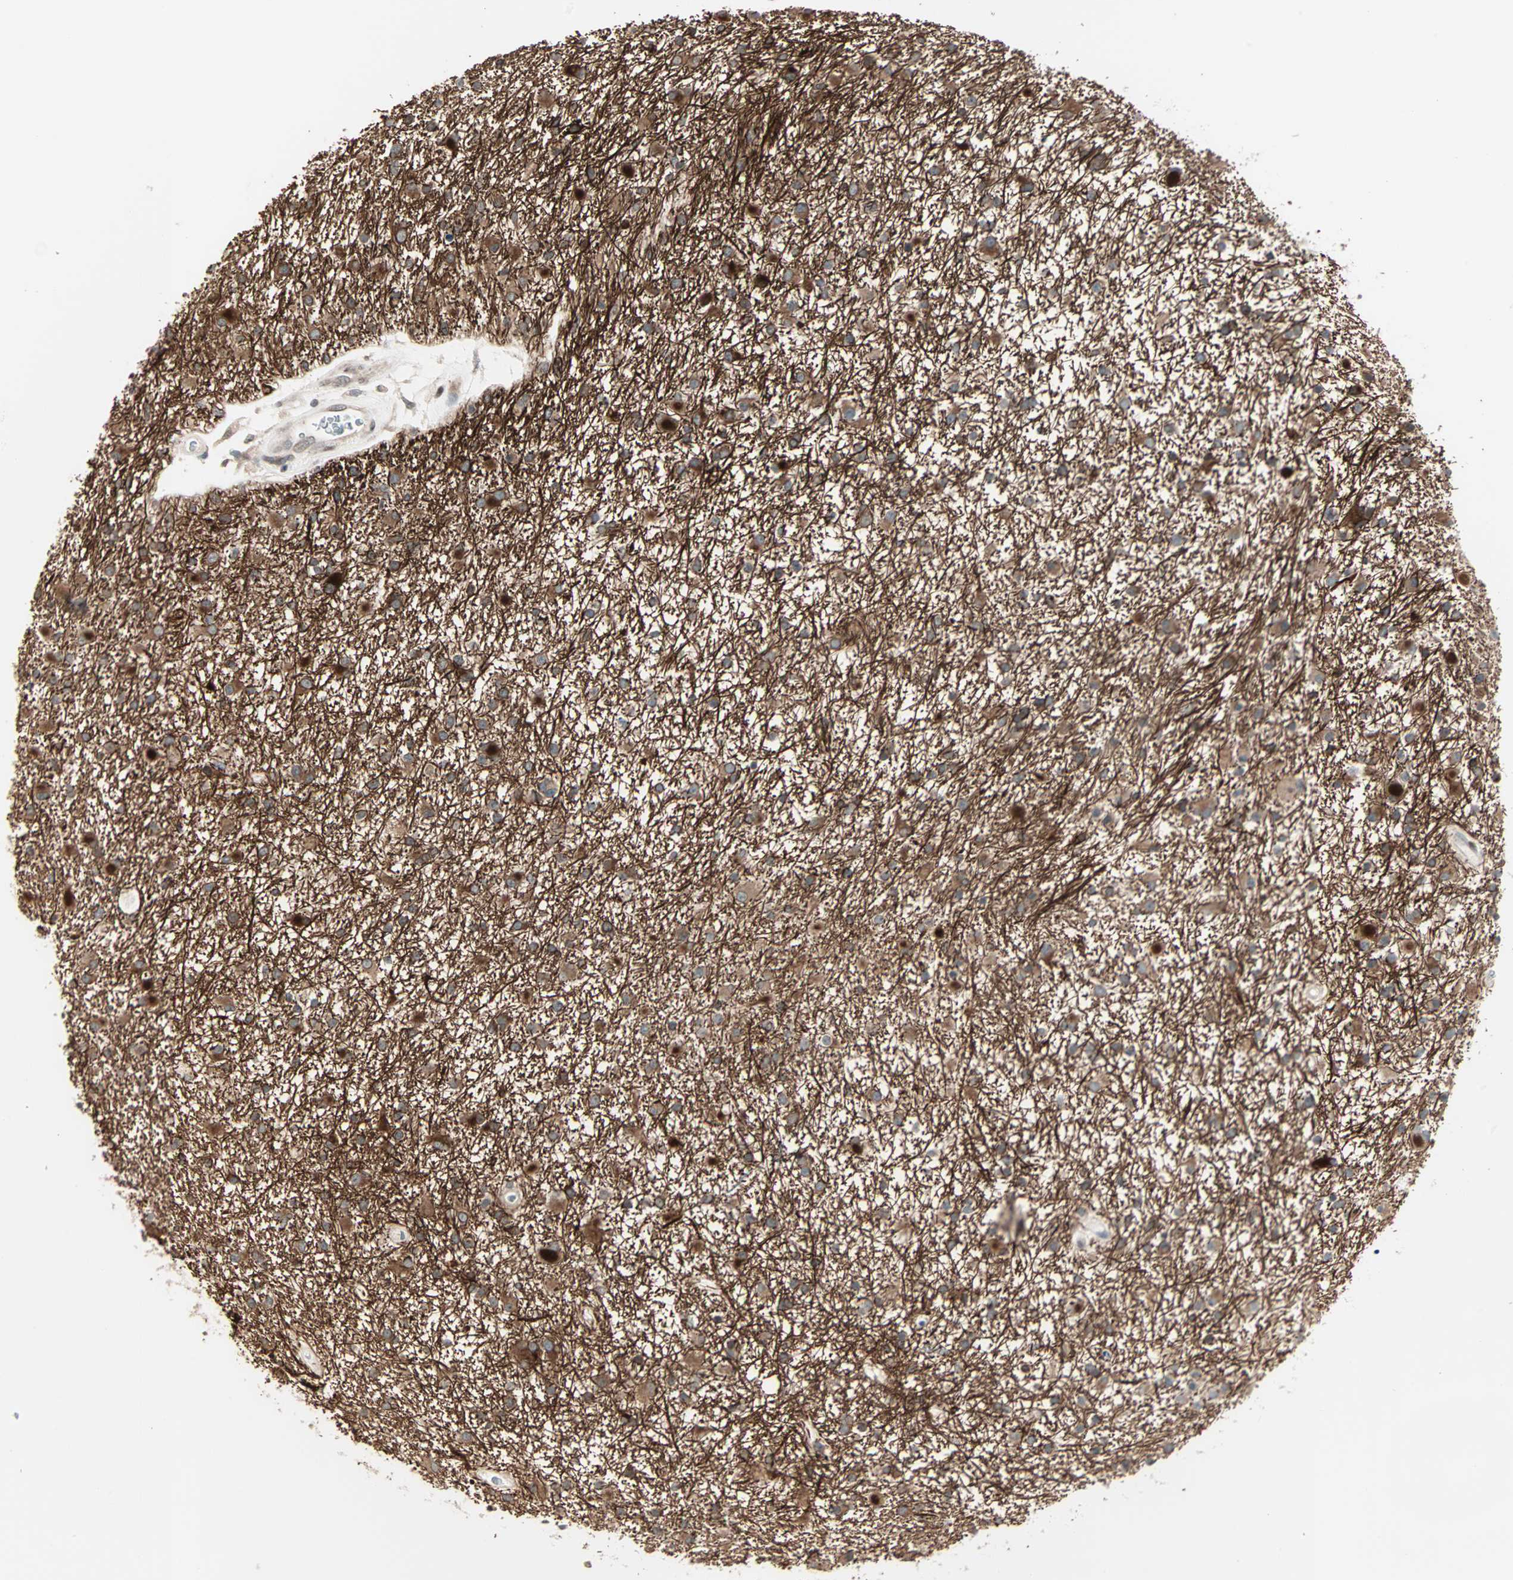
{"staining": {"intensity": "moderate", "quantity": ">75%", "location": "cytoplasmic/membranous,nuclear"}, "tissue": "glioma", "cell_type": "Tumor cells", "image_type": "cancer", "snomed": [{"axis": "morphology", "description": "Glioma, malignant, High grade"}, {"axis": "topography", "description": "Brain"}], "caption": "Protein staining of high-grade glioma (malignant) tissue displays moderate cytoplasmic/membranous and nuclear staining in about >75% of tumor cells.", "gene": "CBLC", "patient": {"sex": "male", "age": 33}}